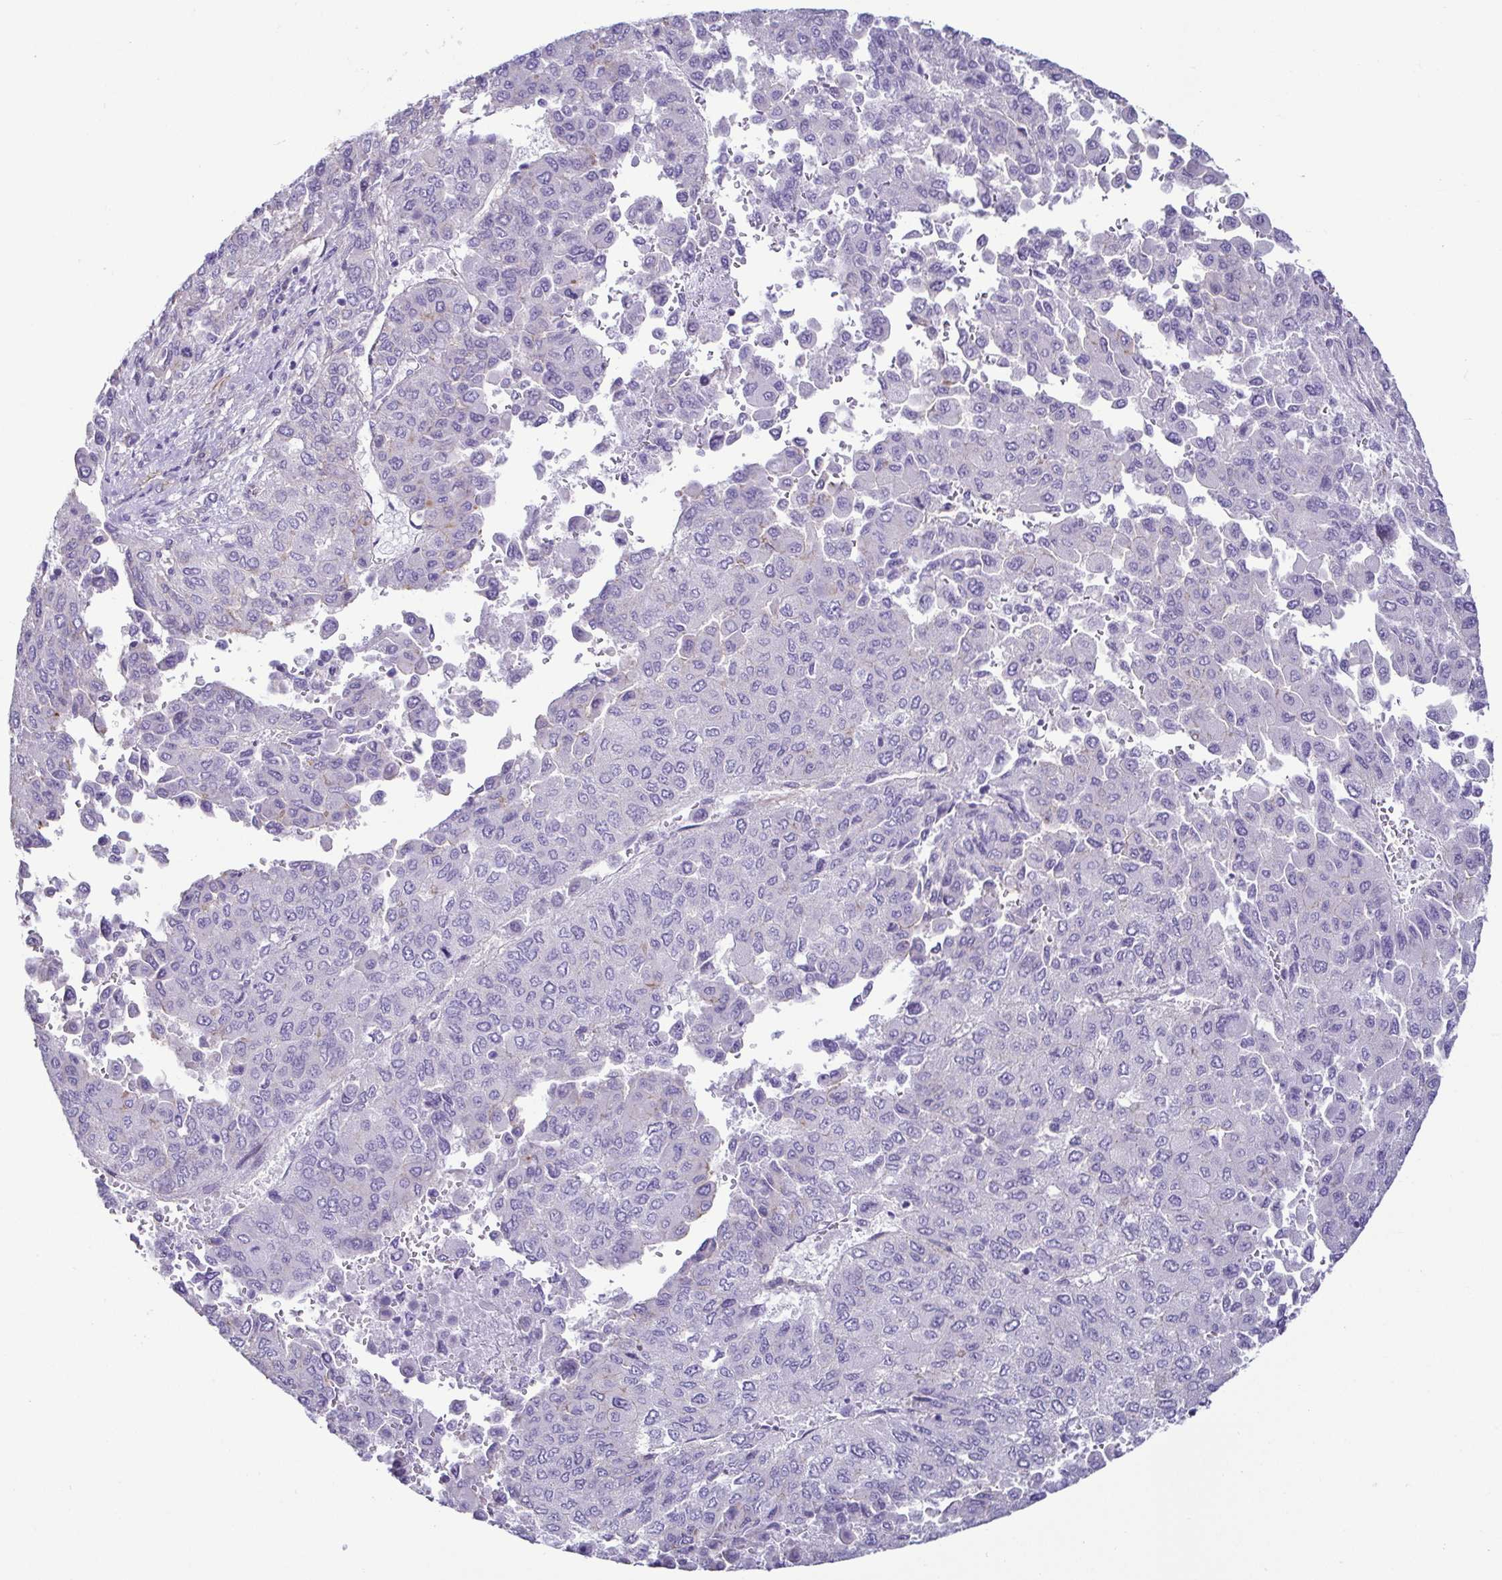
{"staining": {"intensity": "negative", "quantity": "none", "location": "none"}, "tissue": "liver cancer", "cell_type": "Tumor cells", "image_type": "cancer", "snomed": [{"axis": "morphology", "description": "Carcinoma, Hepatocellular, NOS"}, {"axis": "topography", "description": "Liver"}], "caption": "DAB immunohistochemical staining of liver hepatocellular carcinoma exhibits no significant staining in tumor cells.", "gene": "CASP14", "patient": {"sex": "female", "age": 41}}